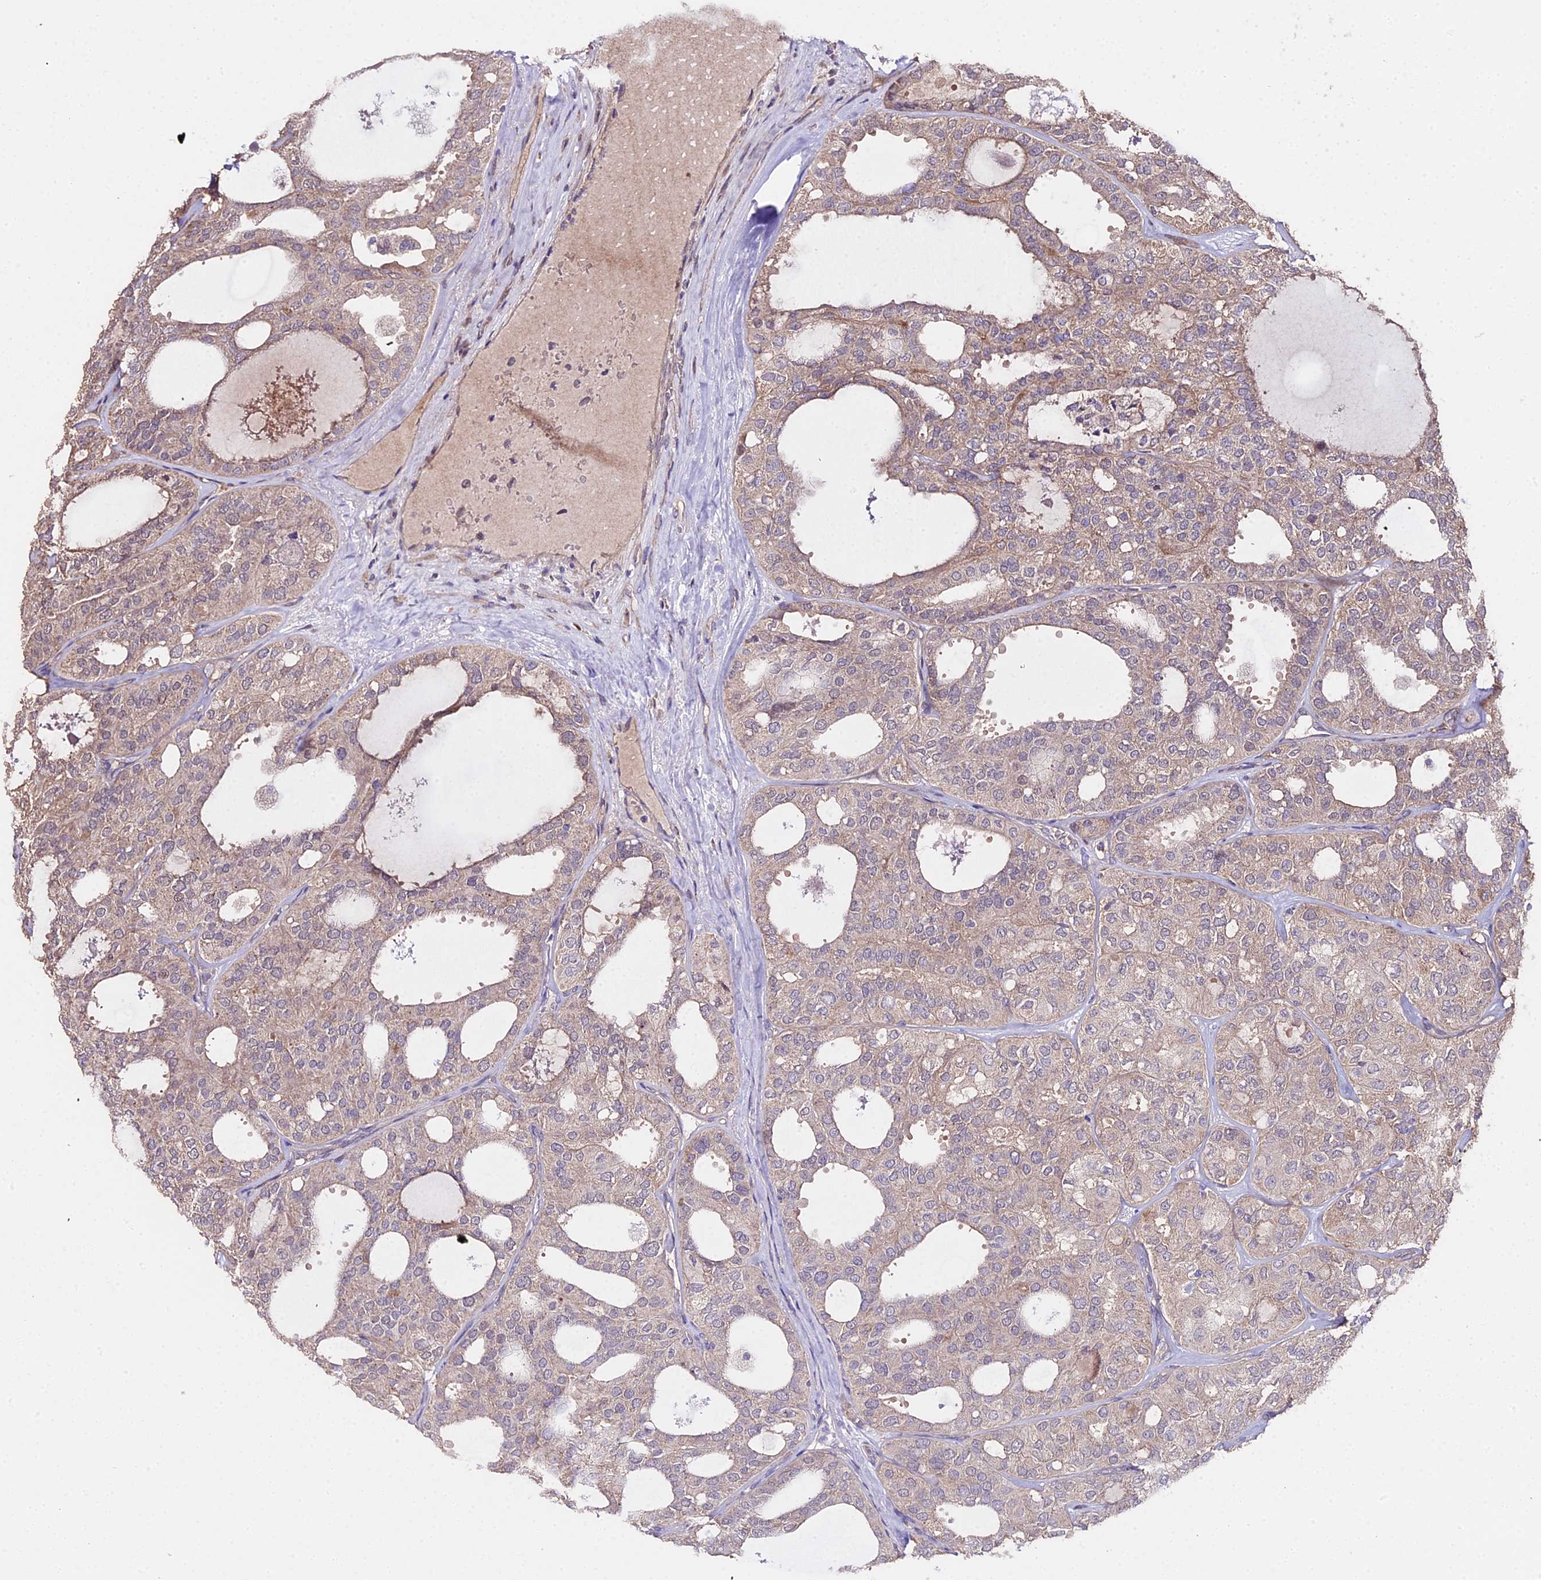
{"staining": {"intensity": "weak", "quantity": "25%-75%", "location": "cytoplasmic/membranous"}, "tissue": "thyroid cancer", "cell_type": "Tumor cells", "image_type": "cancer", "snomed": [{"axis": "morphology", "description": "Follicular adenoma carcinoma, NOS"}, {"axis": "topography", "description": "Thyroid gland"}], "caption": "Immunohistochemical staining of human follicular adenoma carcinoma (thyroid) displays low levels of weak cytoplasmic/membranous protein expression in about 25%-75% of tumor cells.", "gene": "METTL13", "patient": {"sex": "male", "age": 75}}